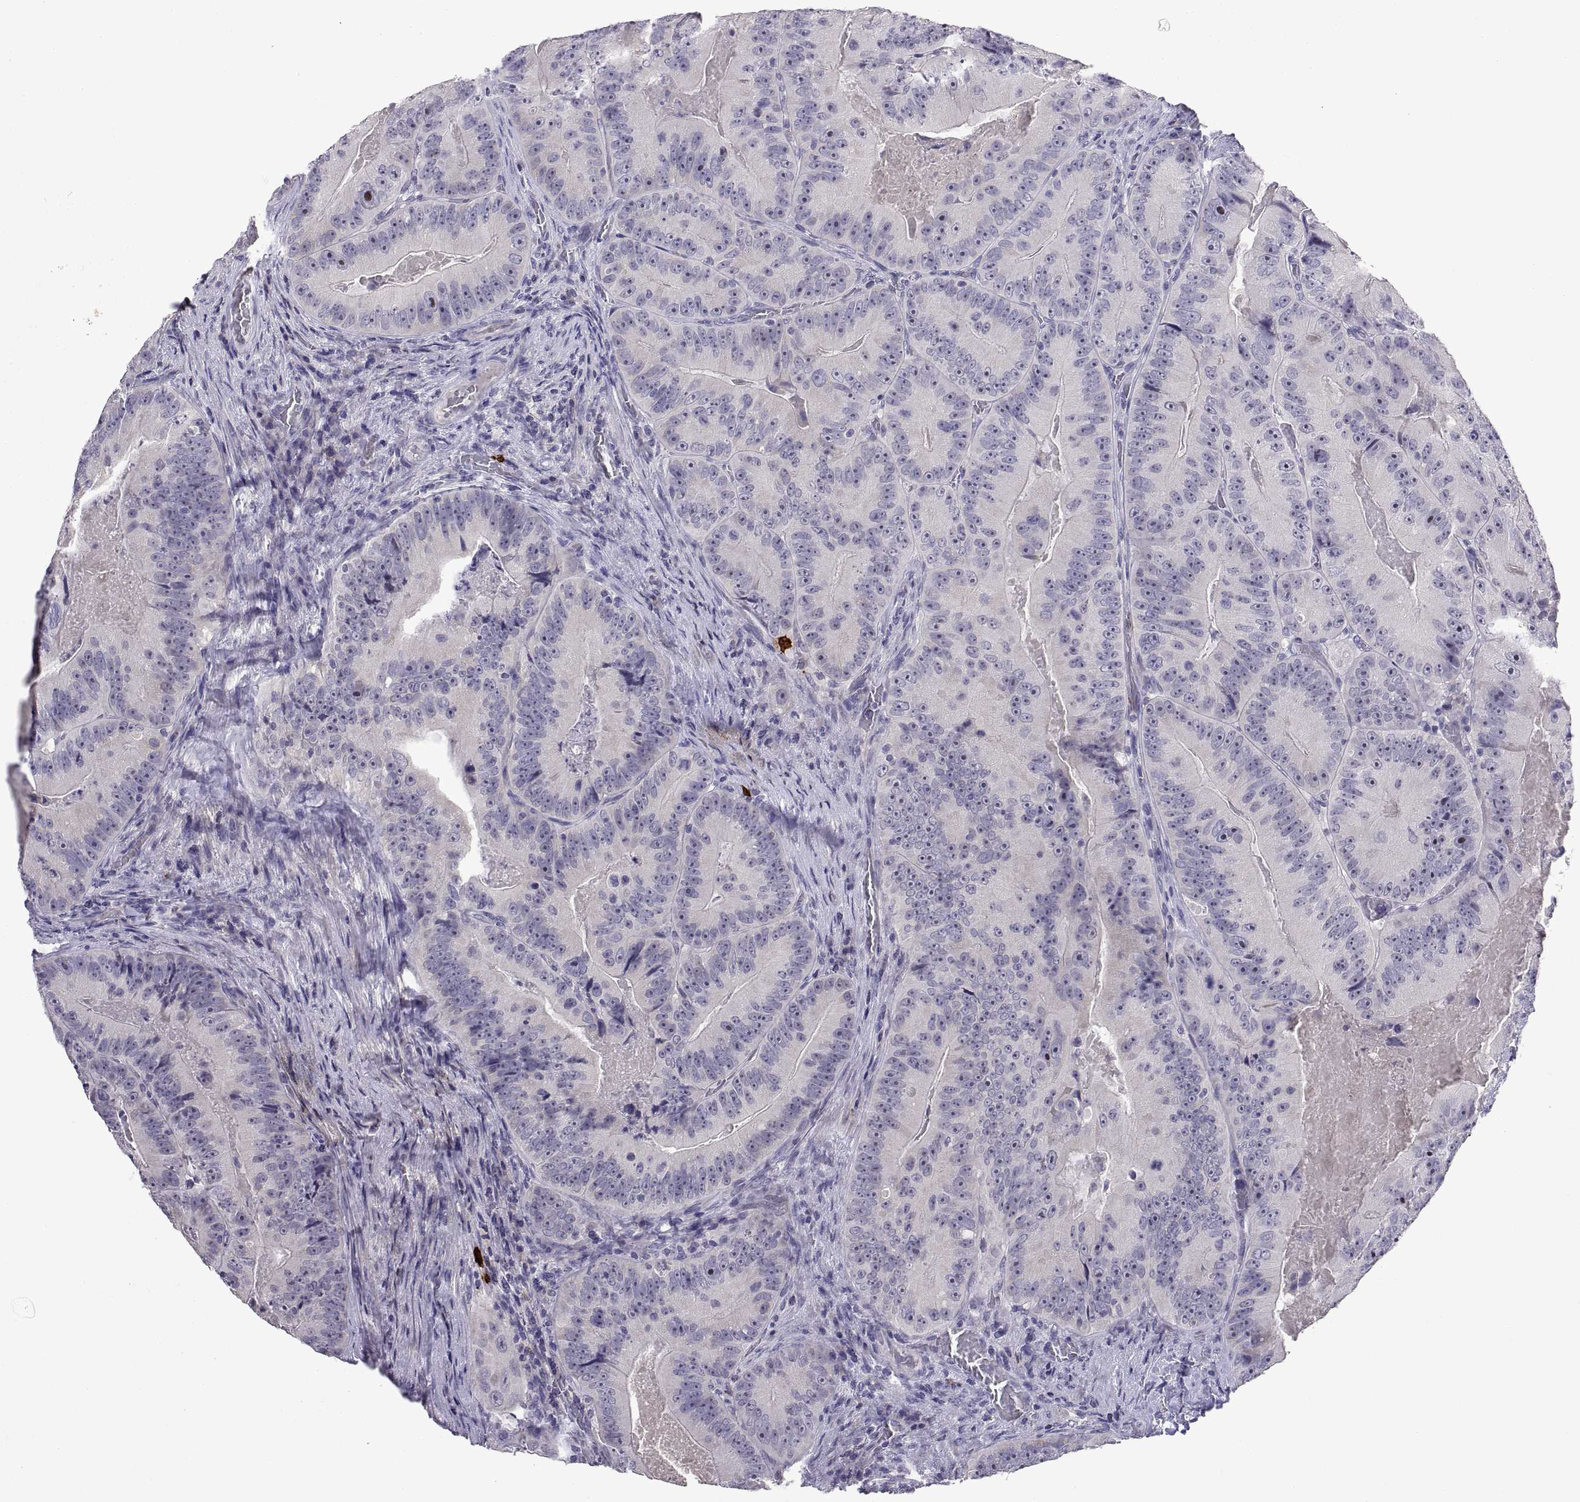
{"staining": {"intensity": "negative", "quantity": "none", "location": "none"}, "tissue": "colorectal cancer", "cell_type": "Tumor cells", "image_type": "cancer", "snomed": [{"axis": "morphology", "description": "Adenocarcinoma, NOS"}, {"axis": "topography", "description": "Colon"}], "caption": "A micrograph of colorectal adenocarcinoma stained for a protein demonstrates no brown staining in tumor cells.", "gene": "MS4A1", "patient": {"sex": "female", "age": 86}}